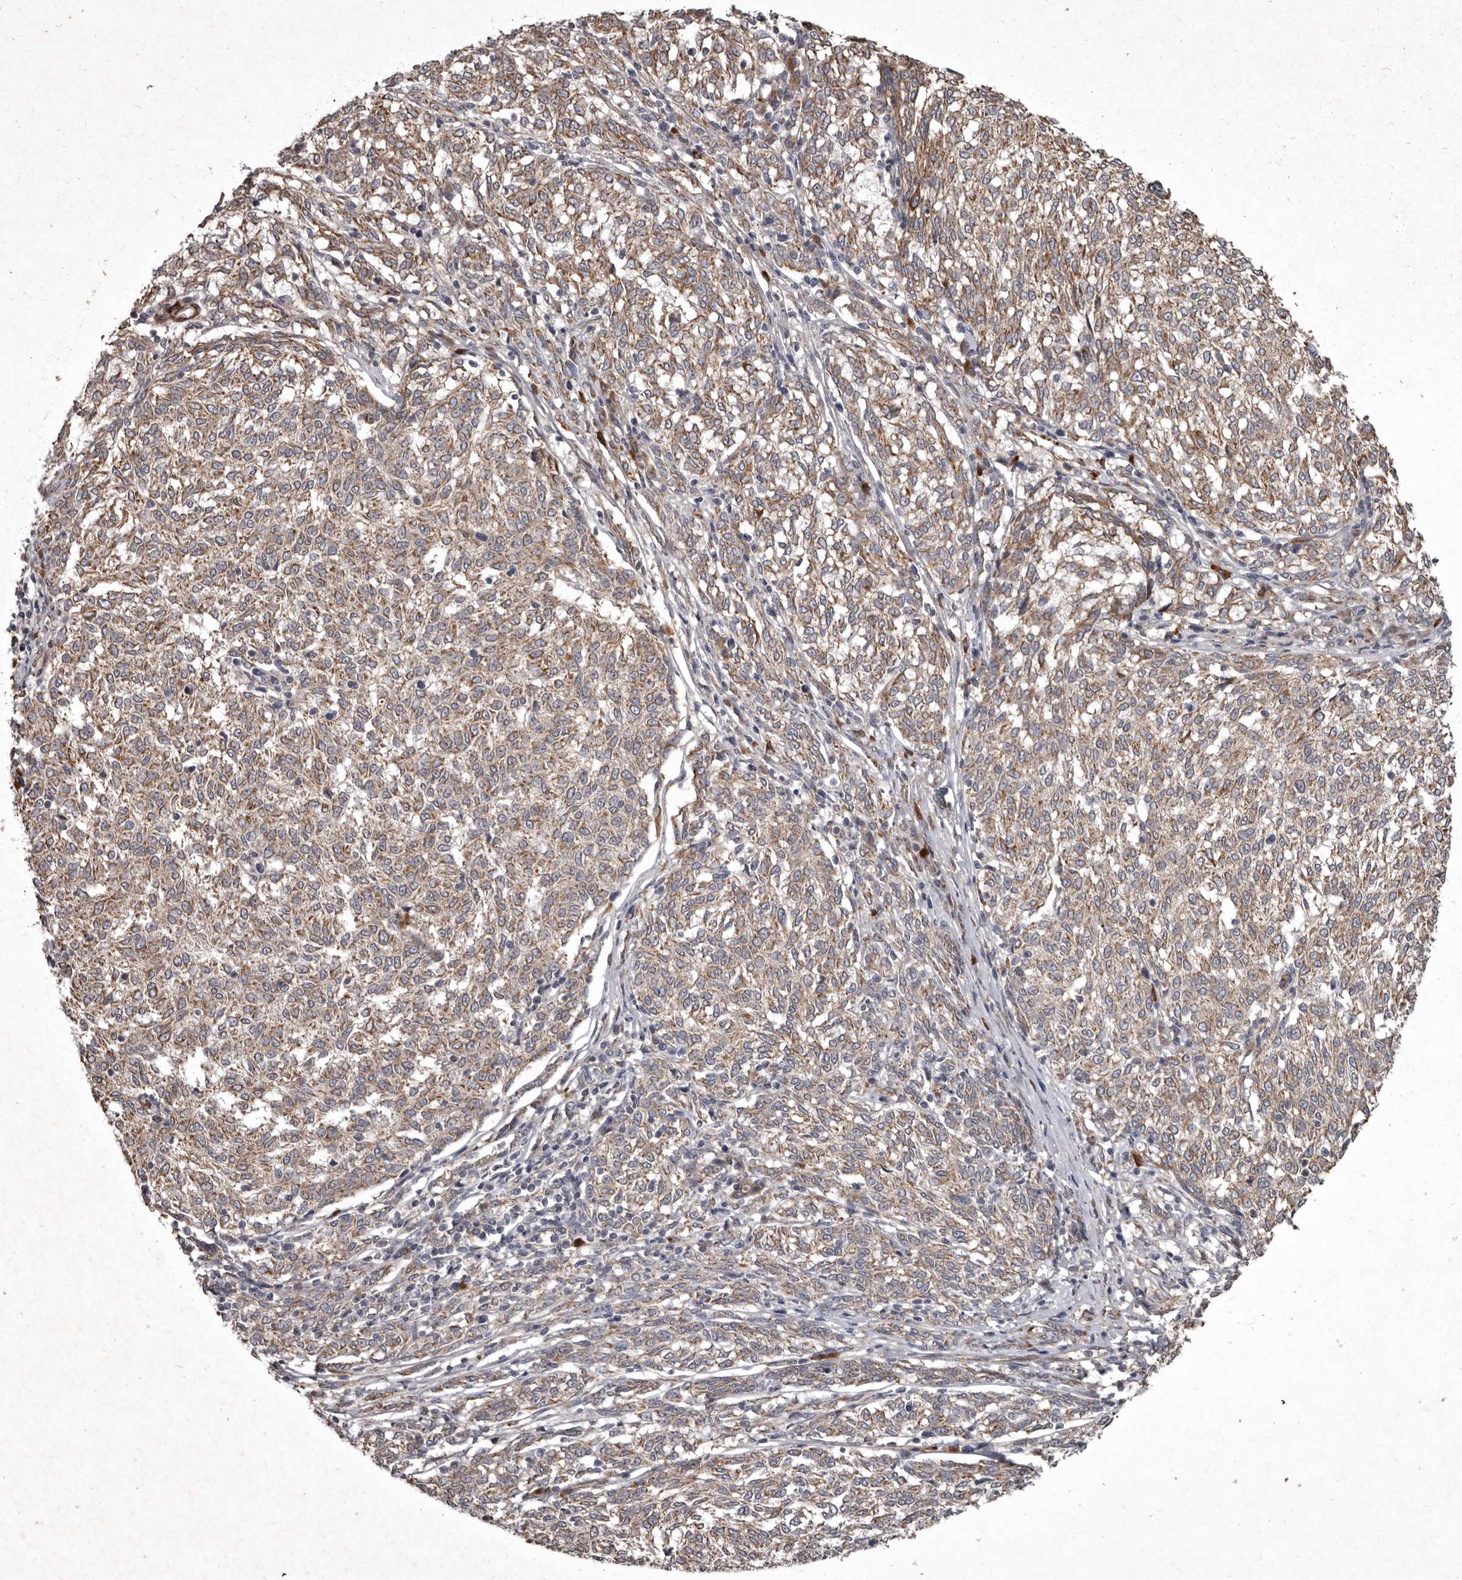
{"staining": {"intensity": "weak", "quantity": ">75%", "location": "cytoplasmic/membranous"}, "tissue": "melanoma", "cell_type": "Tumor cells", "image_type": "cancer", "snomed": [{"axis": "morphology", "description": "Malignant melanoma, NOS"}, {"axis": "topography", "description": "Skin"}], "caption": "This is a histology image of immunohistochemistry staining of malignant melanoma, which shows weak expression in the cytoplasmic/membranous of tumor cells.", "gene": "MRPS15", "patient": {"sex": "female", "age": 72}}